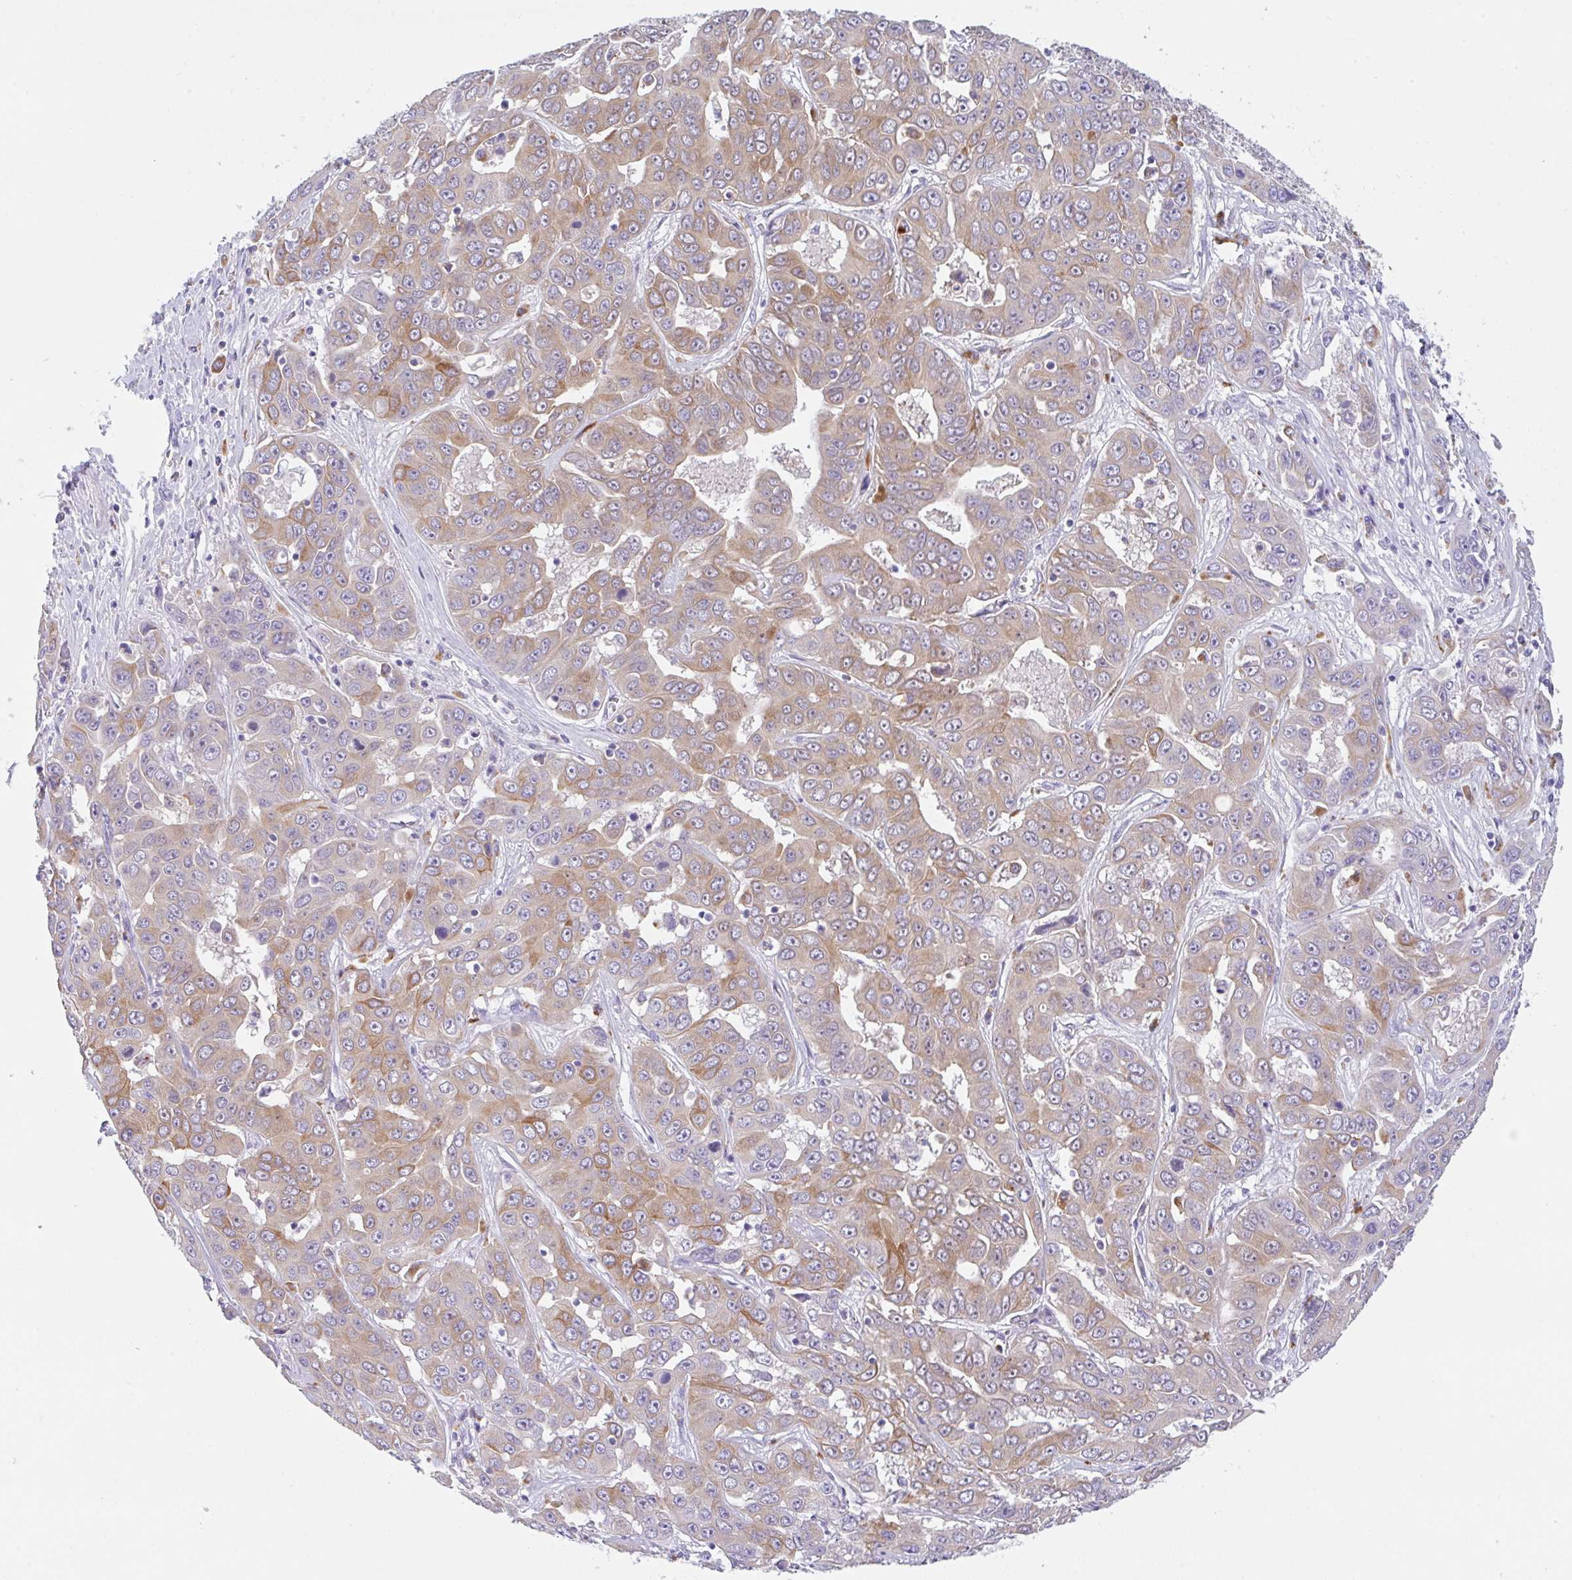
{"staining": {"intensity": "moderate", "quantity": "25%-75%", "location": "cytoplasmic/membranous"}, "tissue": "liver cancer", "cell_type": "Tumor cells", "image_type": "cancer", "snomed": [{"axis": "morphology", "description": "Cholangiocarcinoma"}, {"axis": "topography", "description": "Liver"}], "caption": "Human liver cholangiocarcinoma stained for a protein (brown) shows moderate cytoplasmic/membranous positive expression in approximately 25%-75% of tumor cells.", "gene": "TRAF4", "patient": {"sex": "female", "age": 52}}